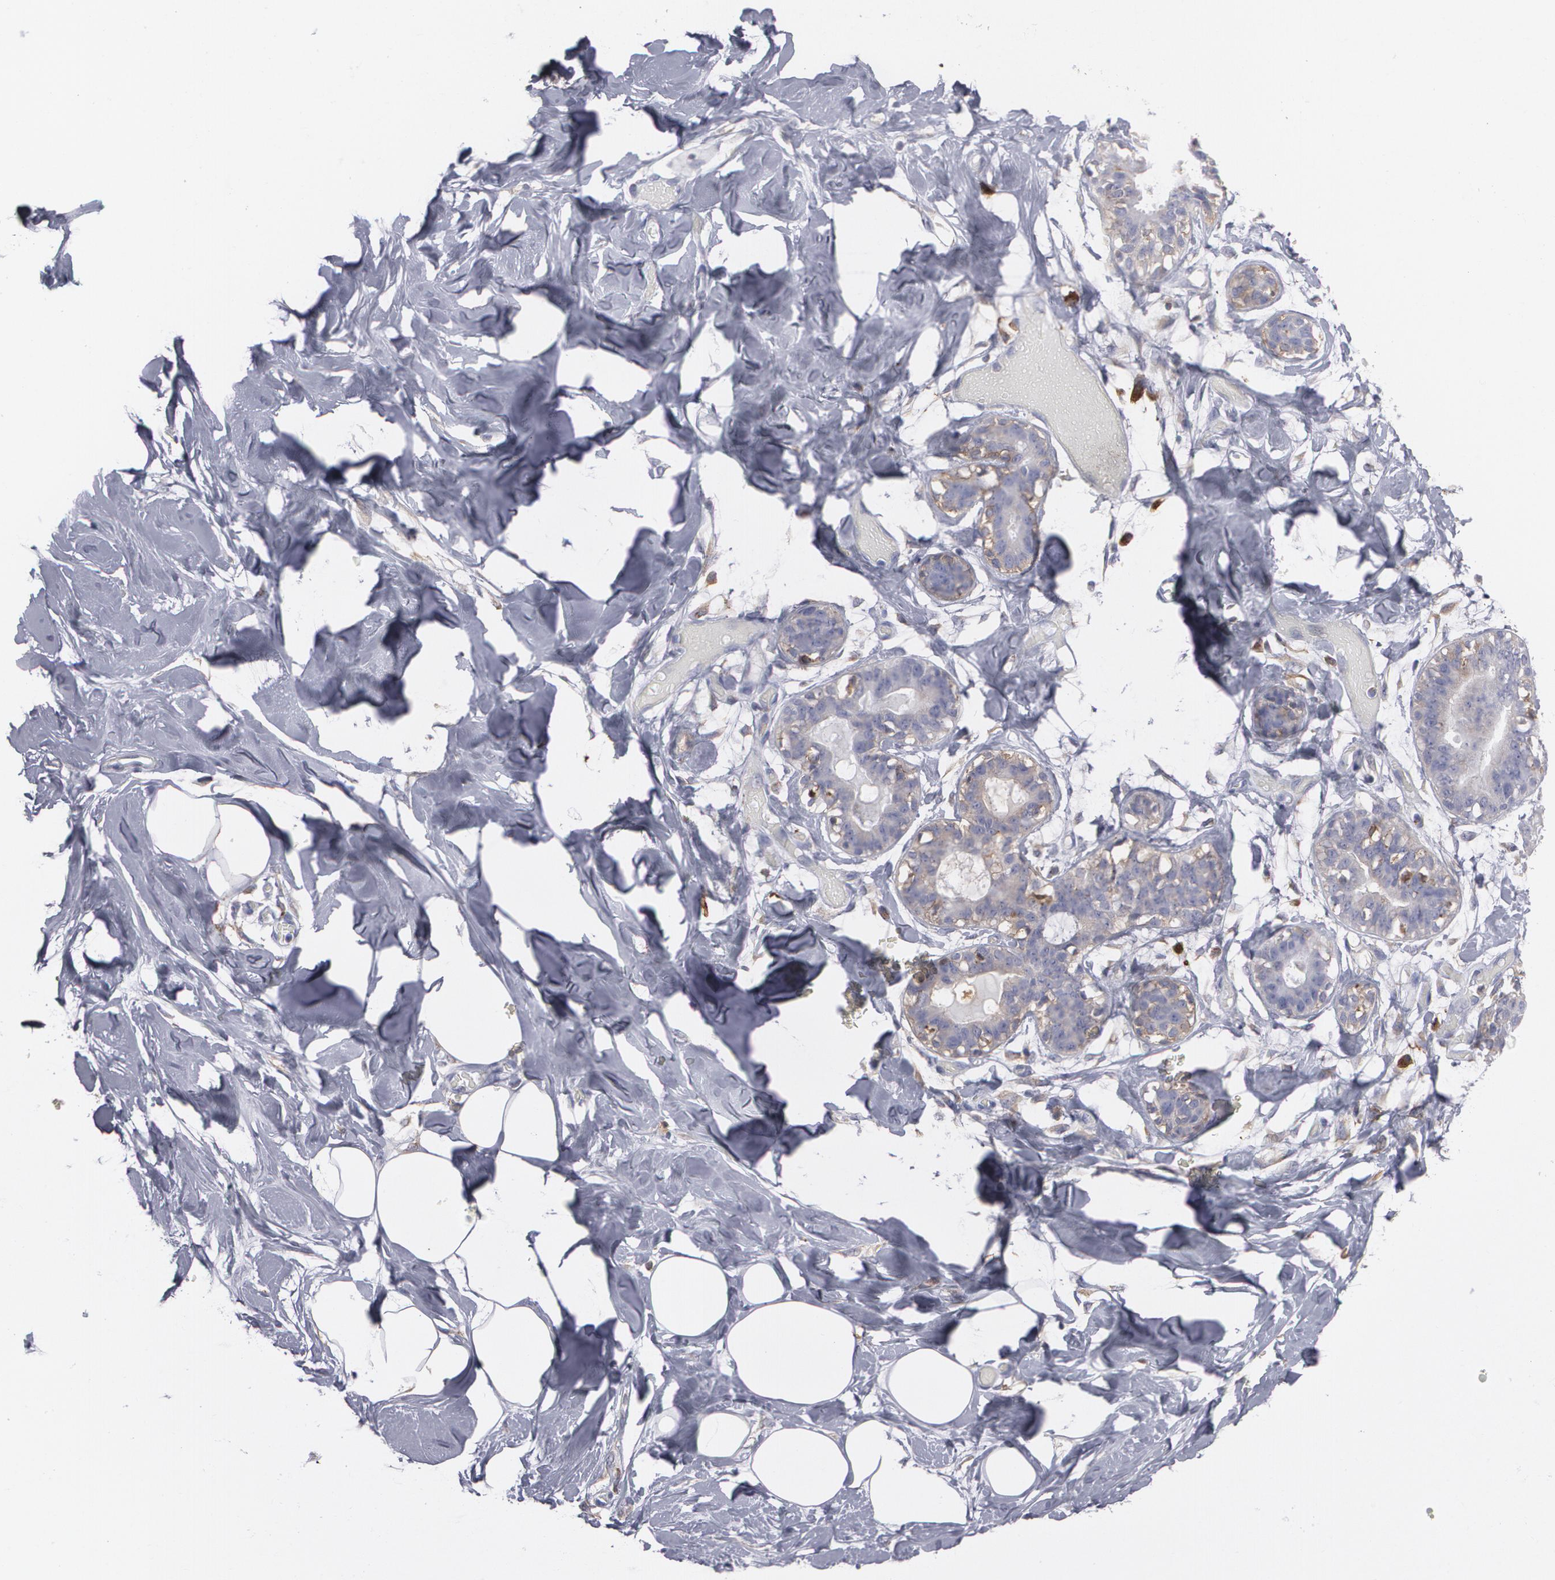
{"staining": {"intensity": "negative", "quantity": "none", "location": "none"}, "tissue": "breast", "cell_type": "Adipocytes", "image_type": "normal", "snomed": [{"axis": "morphology", "description": "Normal tissue, NOS"}, {"axis": "topography", "description": "Breast"}, {"axis": "topography", "description": "Soft tissue"}], "caption": "High power microscopy photomicrograph of an immunohistochemistry photomicrograph of normal breast, revealing no significant staining in adipocytes.", "gene": "ODC1", "patient": {"sex": "female", "age": 25}}